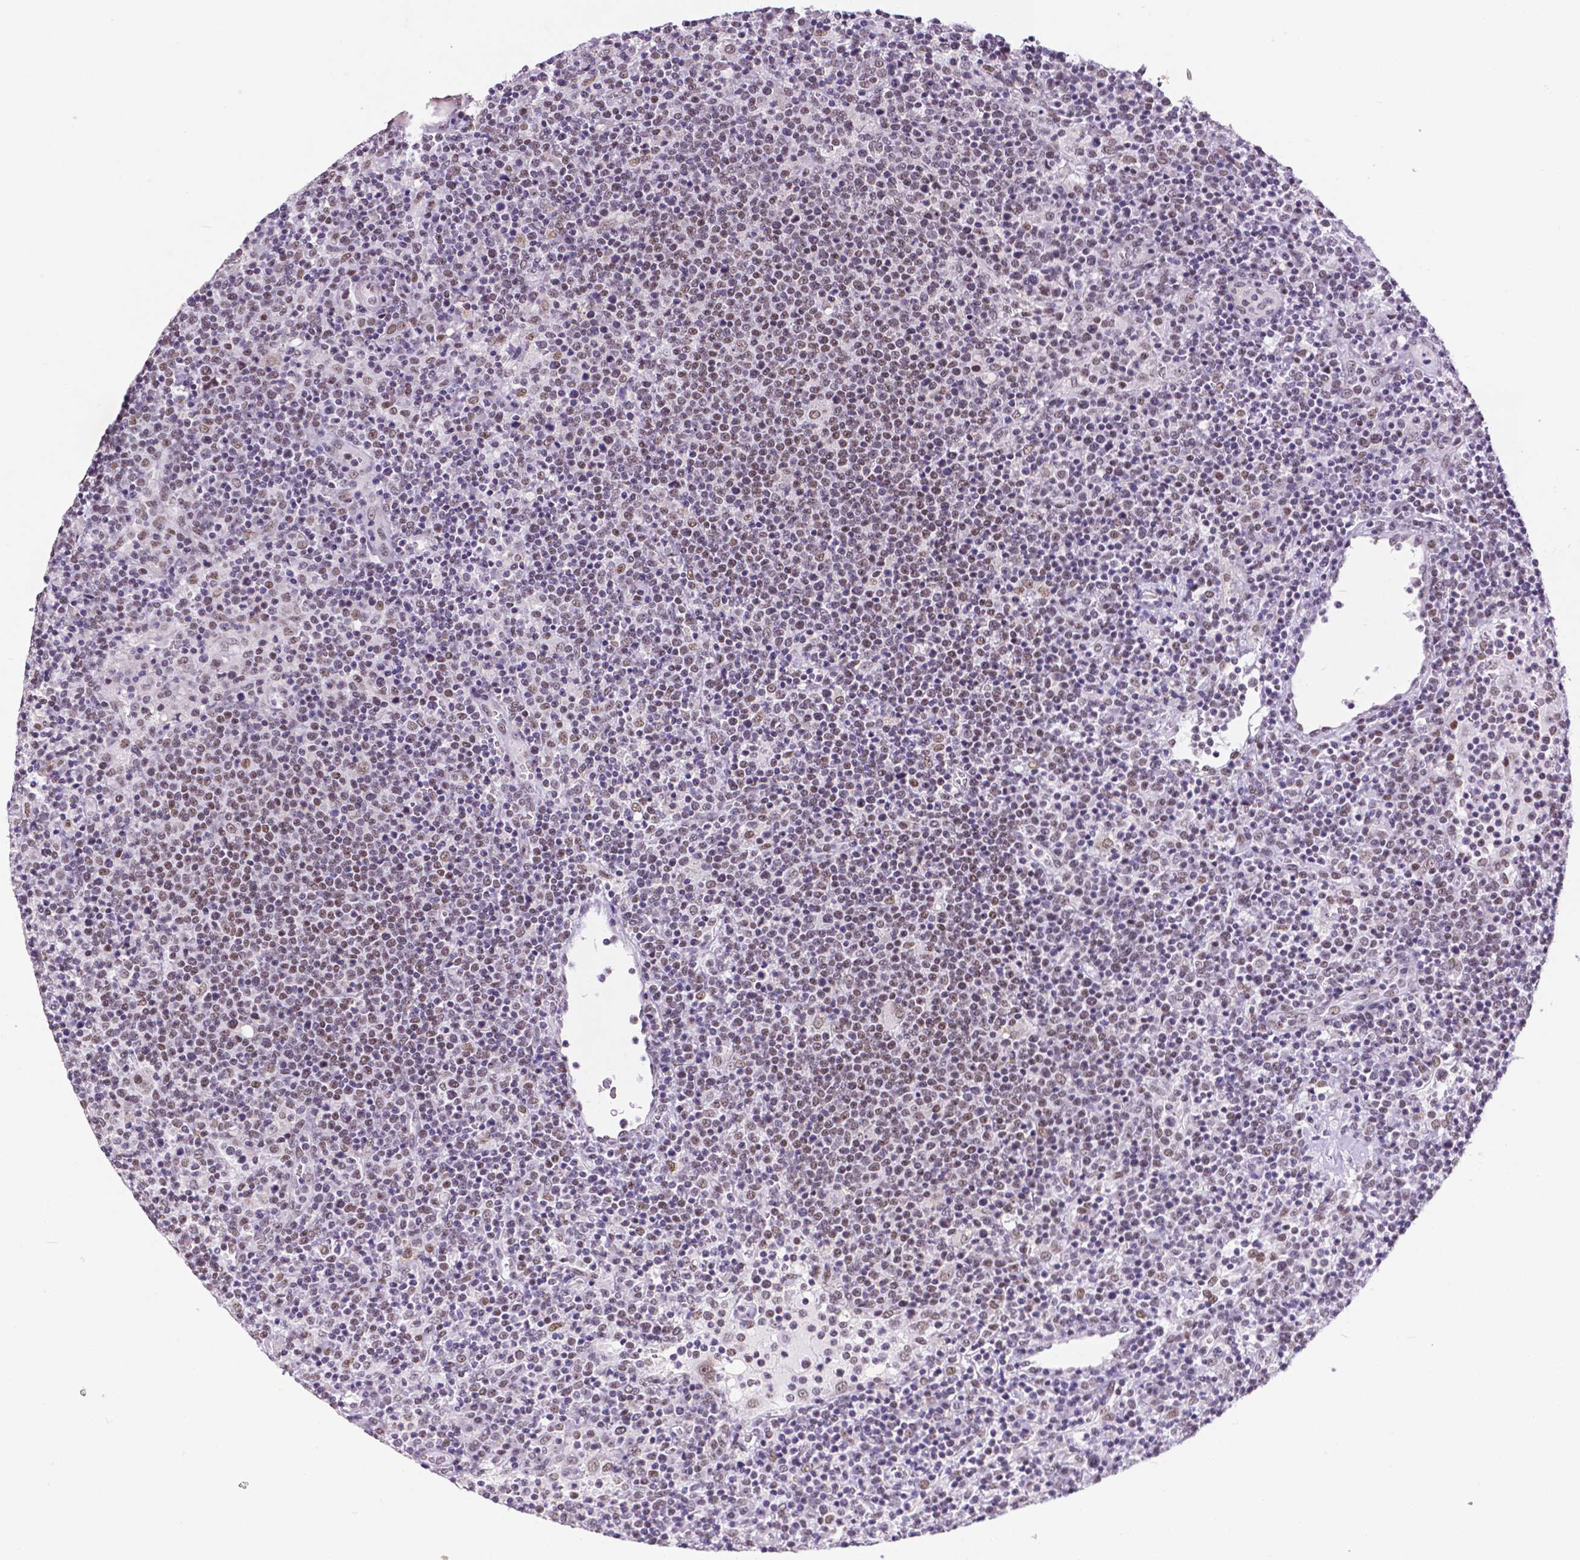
{"staining": {"intensity": "moderate", "quantity": "<25%", "location": "nuclear"}, "tissue": "lymphoma", "cell_type": "Tumor cells", "image_type": "cancer", "snomed": [{"axis": "morphology", "description": "Malignant lymphoma, non-Hodgkin's type, High grade"}, {"axis": "topography", "description": "Lymph node"}], "caption": "Tumor cells reveal low levels of moderate nuclear positivity in approximately <25% of cells in malignant lymphoma, non-Hodgkin's type (high-grade).", "gene": "ATRX", "patient": {"sex": "male", "age": 61}}